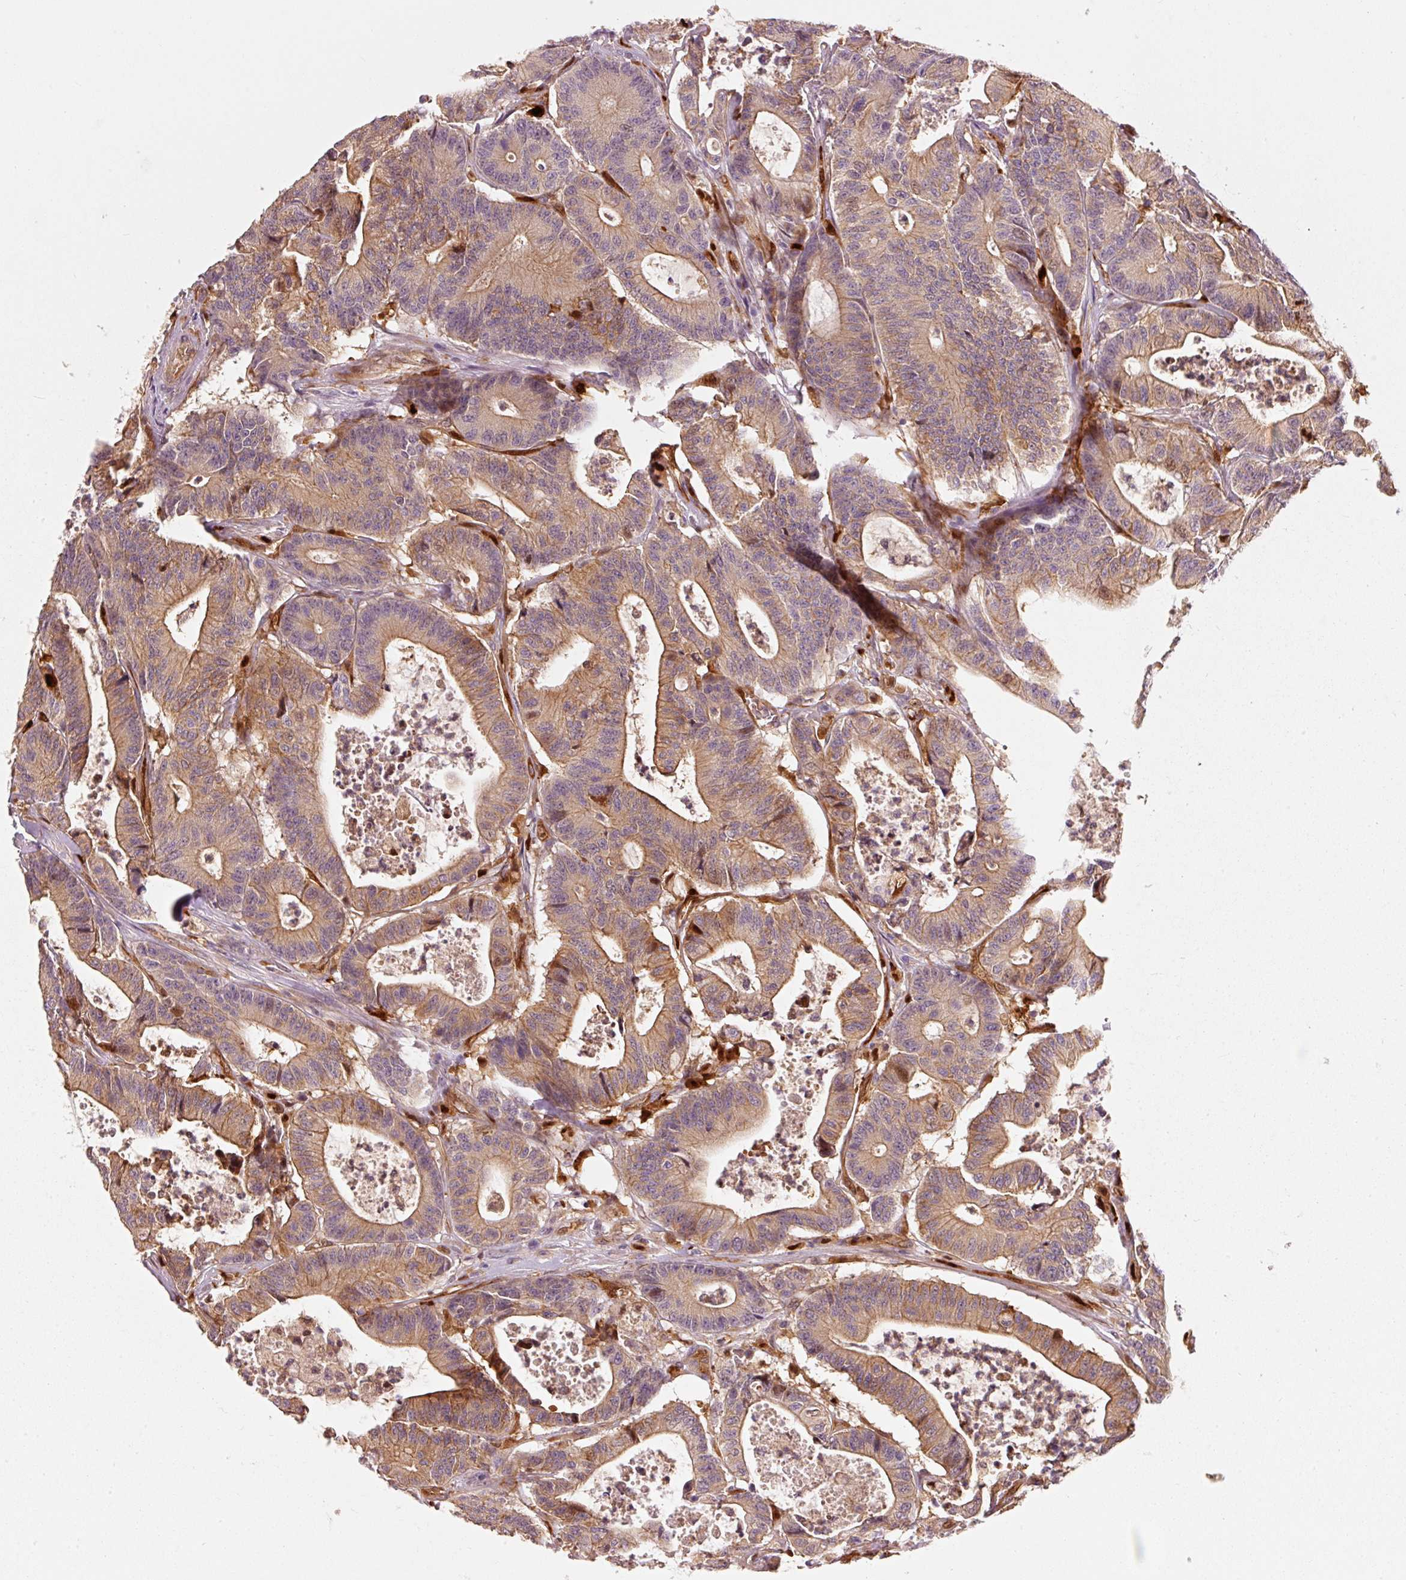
{"staining": {"intensity": "moderate", "quantity": ">75%", "location": "cytoplasmic/membranous"}, "tissue": "colorectal cancer", "cell_type": "Tumor cells", "image_type": "cancer", "snomed": [{"axis": "morphology", "description": "Adenocarcinoma, NOS"}, {"axis": "topography", "description": "Colon"}], "caption": "Tumor cells exhibit medium levels of moderate cytoplasmic/membranous expression in approximately >75% of cells in colorectal adenocarcinoma.", "gene": "IQGAP2", "patient": {"sex": "female", "age": 84}}